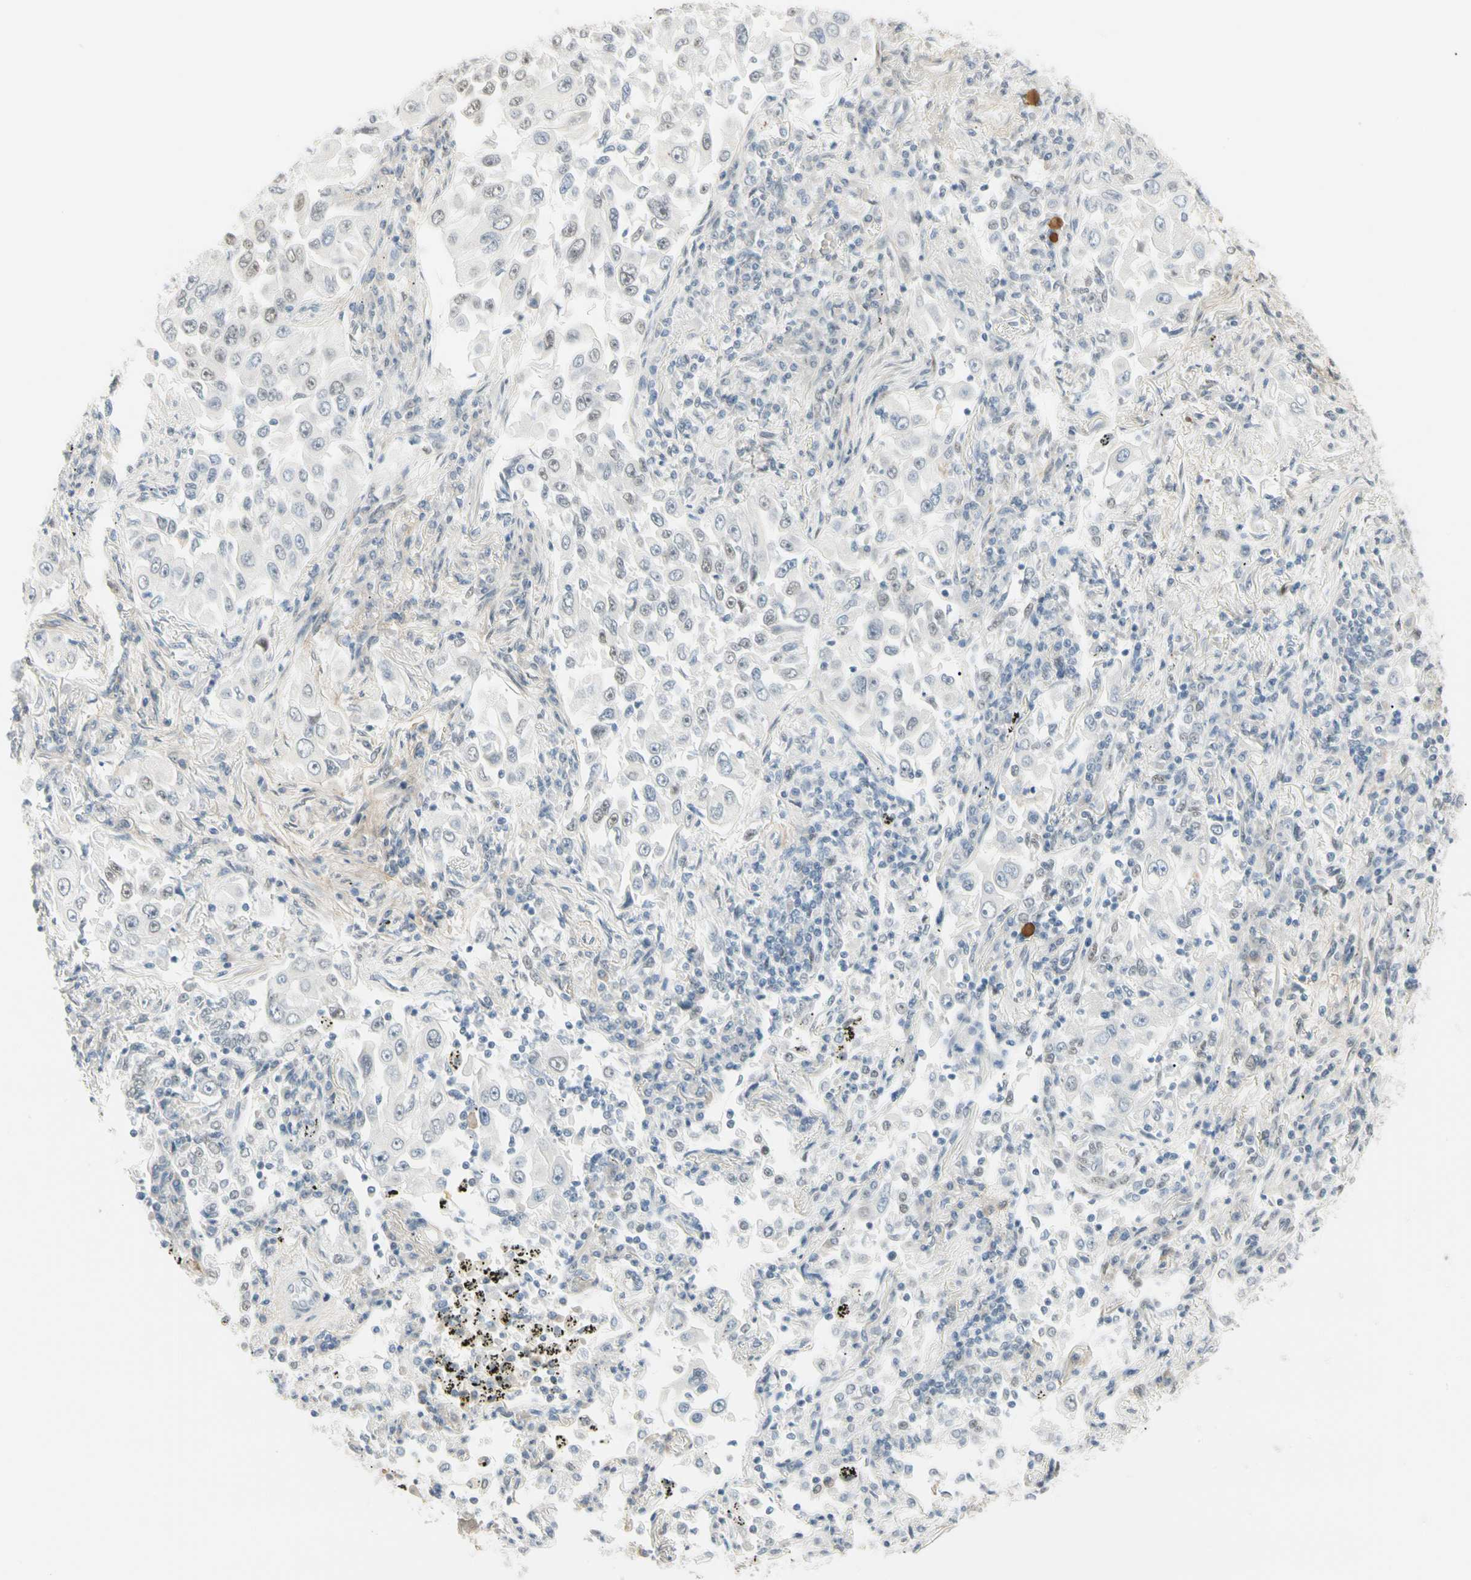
{"staining": {"intensity": "negative", "quantity": "none", "location": "none"}, "tissue": "lung cancer", "cell_type": "Tumor cells", "image_type": "cancer", "snomed": [{"axis": "morphology", "description": "Adenocarcinoma, NOS"}, {"axis": "topography", "description": "Lung"}], "caption": "Tumor cells are negative for brown protein staining in lung adenocarcinoma.", "gene": "ASPN", "patient": {"sex": "male", "age": 84}}